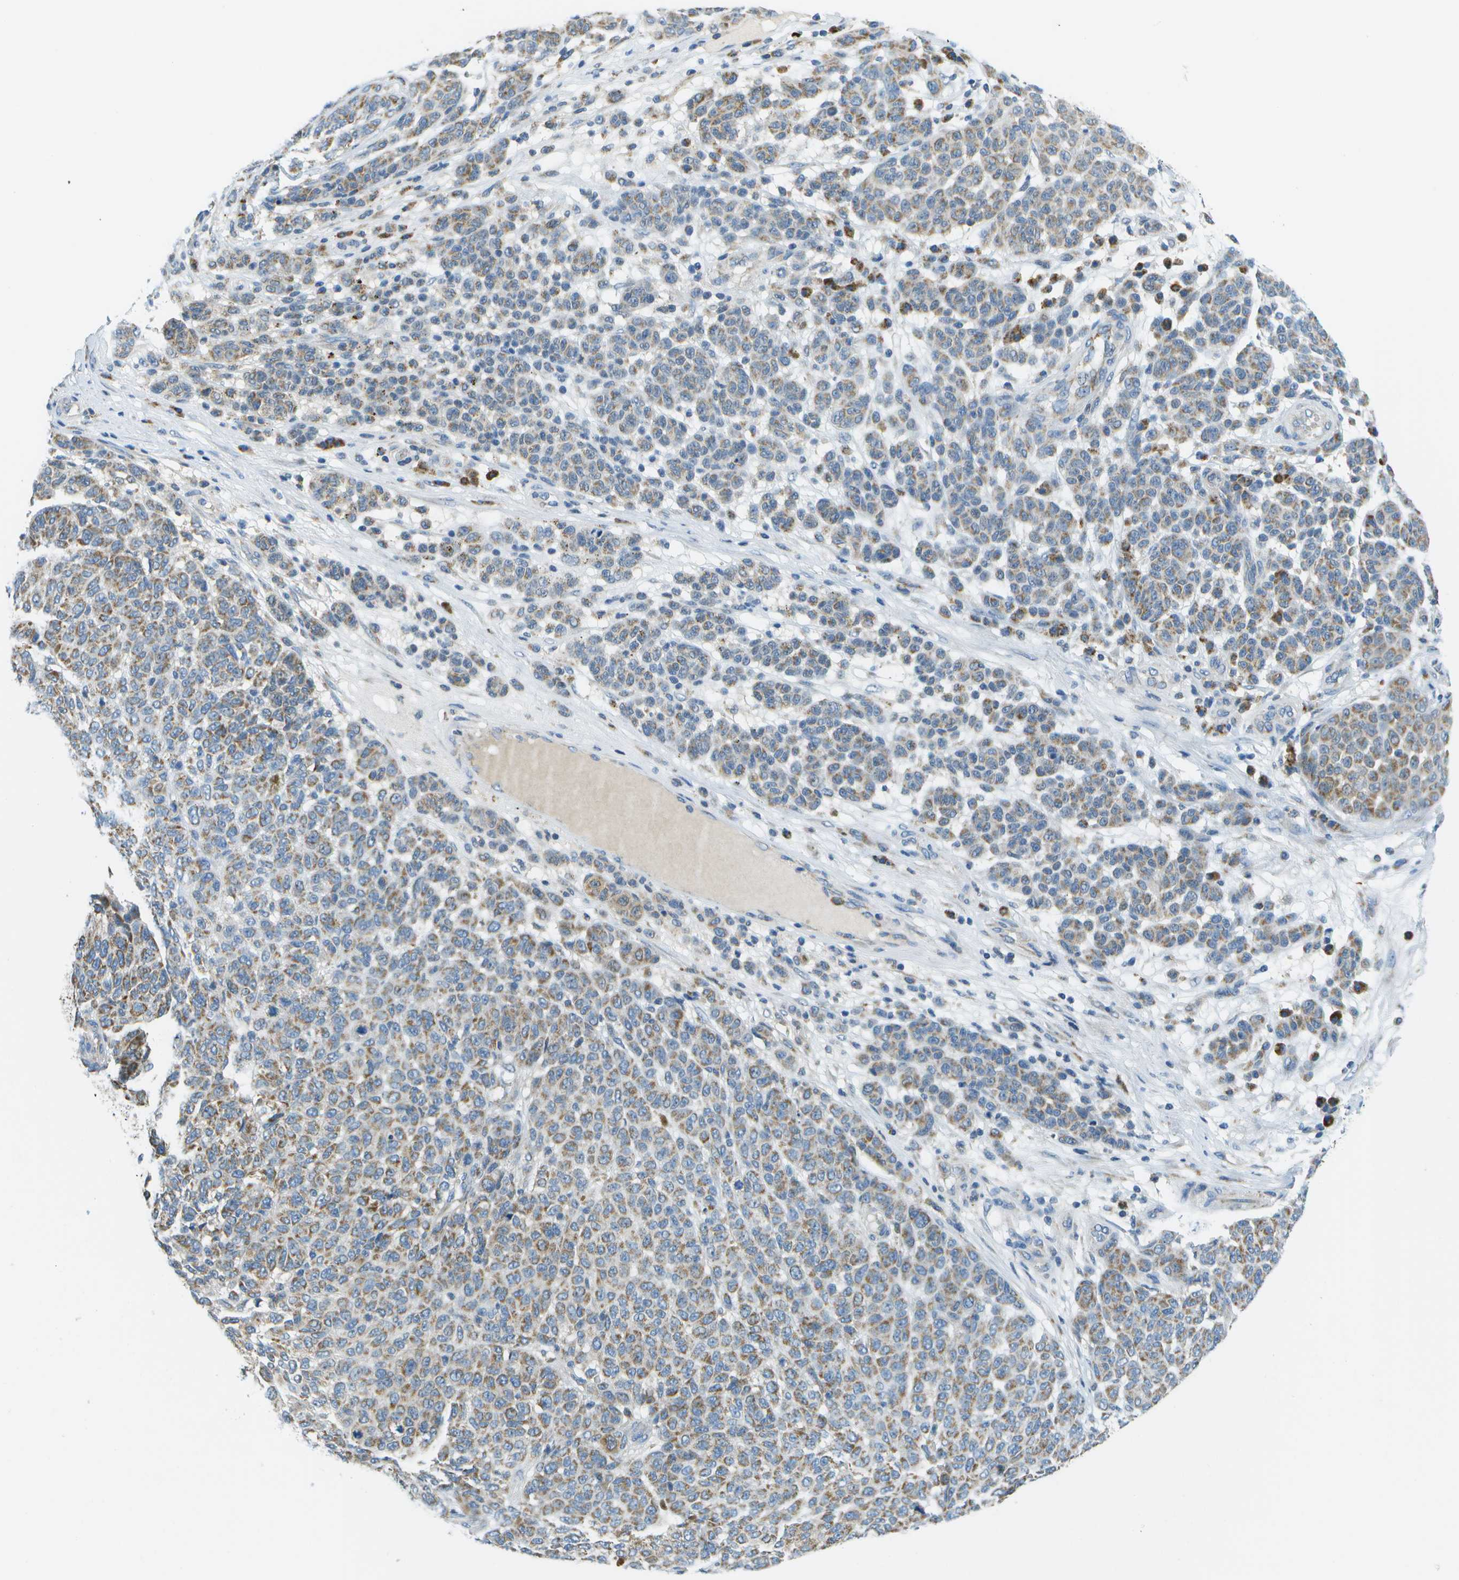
{"staining": {"intensity": "weak", "quantity": "25%-75%", "location": "cytoplasmic/membranous"}, "tissue": "melanoma", "cell_type": "Tumor cells", "image_type": "cancer", "snomed": [{"axis": "morphology", "description": "Malignant melanoma, NOS"}, {"axis": "topography", "description": "Skin"}], "caption": "DAB (3,3'-diaminobenzidine) immunohistochemical staining of human malignant melanoma shows weak cytoplasmic/membranous protein staining in about 25%-75% of tumor cells.", "gene": "PTGIS", "patient": {"sex": "male", "age": 59}}